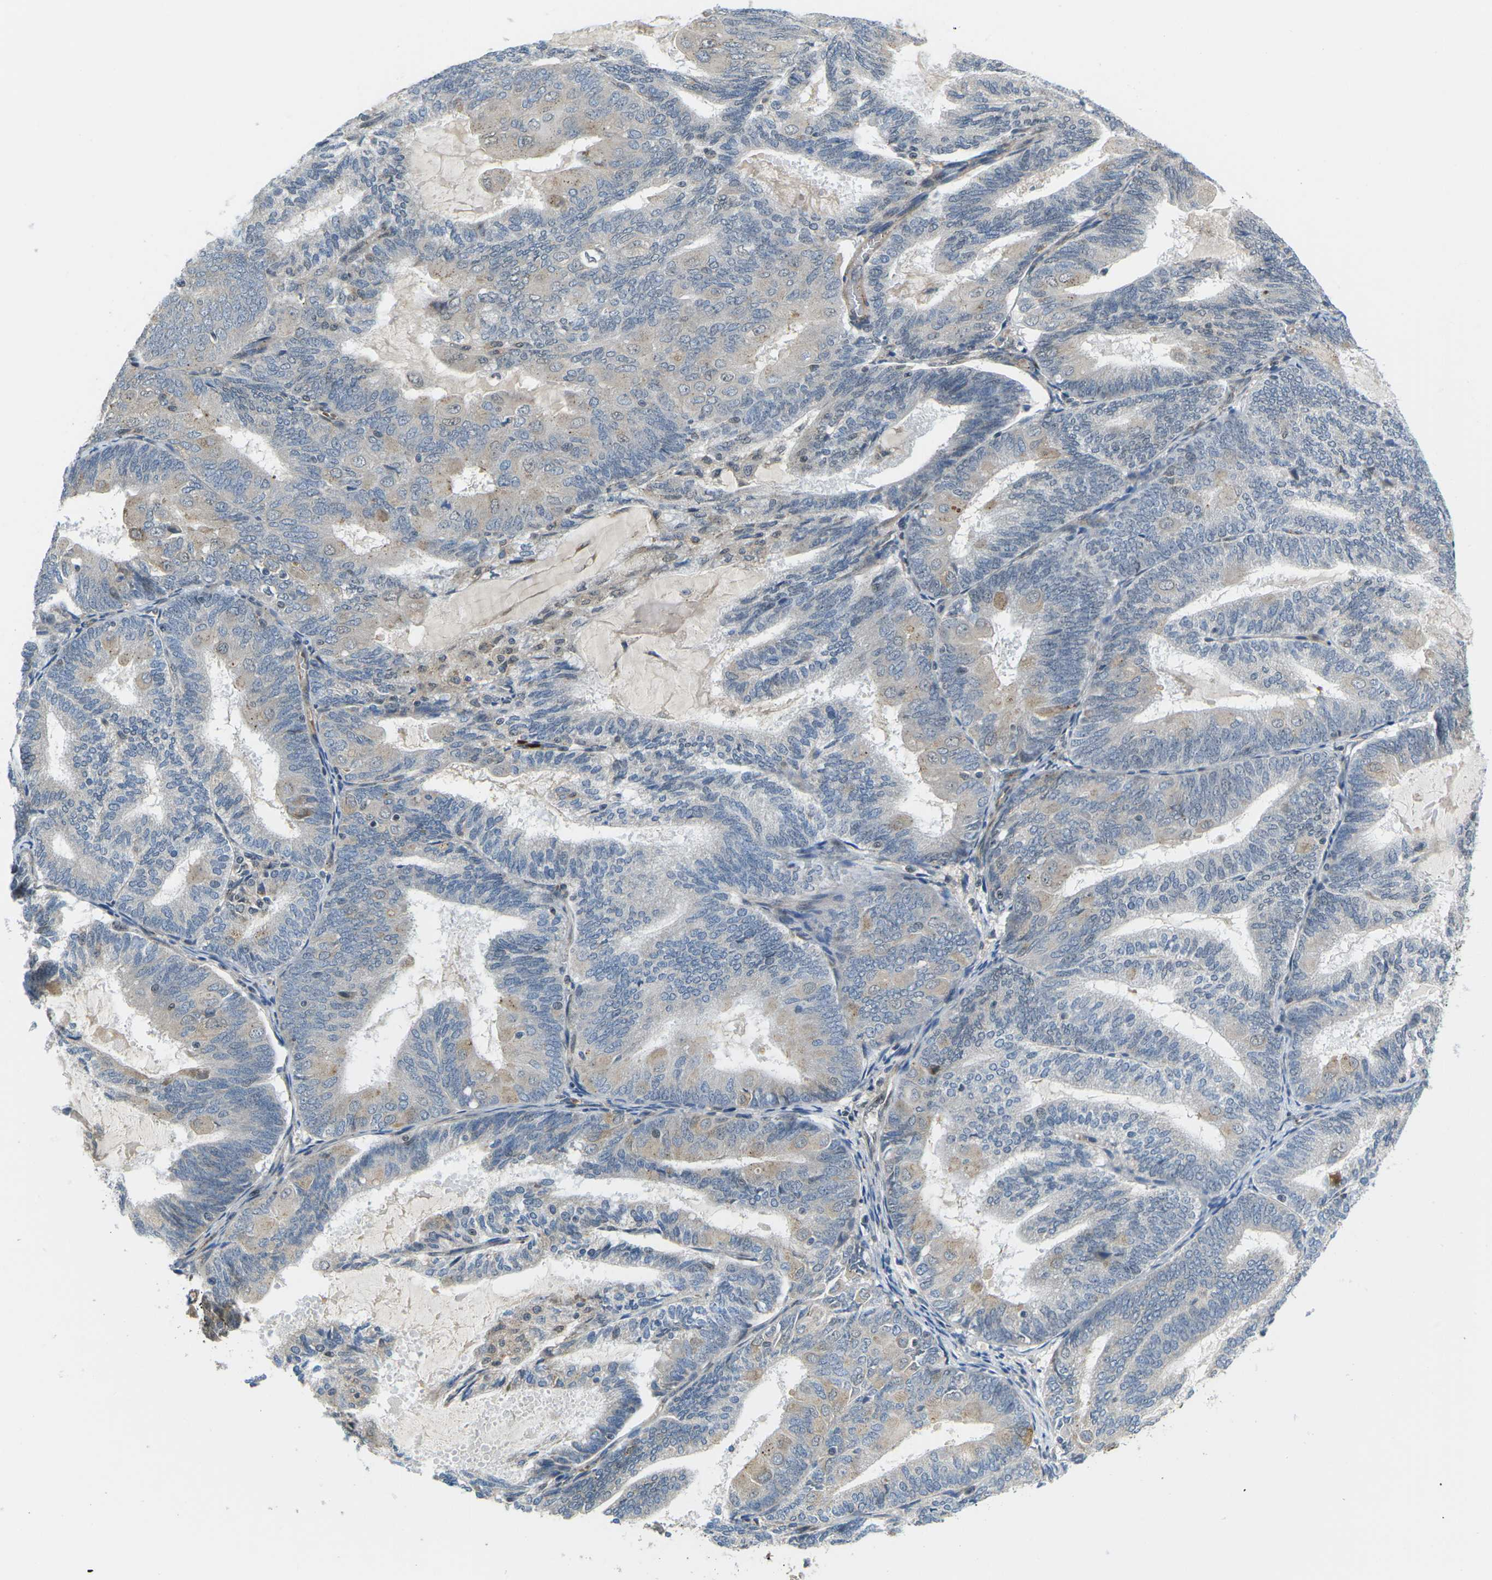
{"staining": {"intensity": "weak", "quantity": "<25%", "location": "cytoplasmic/membranous"}, "tissue": "endometrial cancer", "cell_type": "Tumor cells", "image_type": "cancer", "snomed": [{"axis": "morphology", "description": "Adenocarcinoma, NOS"}, {"axis": "topography", "description": "Endometrium"}], "caption": "IHC of human endometrial adenocarcinoma displays no positivity in tumor cells. The staining was performed using DAB (3,3'-diaminobenzidine) to visualize the protein expression in brown, while the nuclei were stained in blue with hematoxylin (Magnification: 20x).", "gene": "ERBB4", "patient": {"sex": "female", "age": 81}}